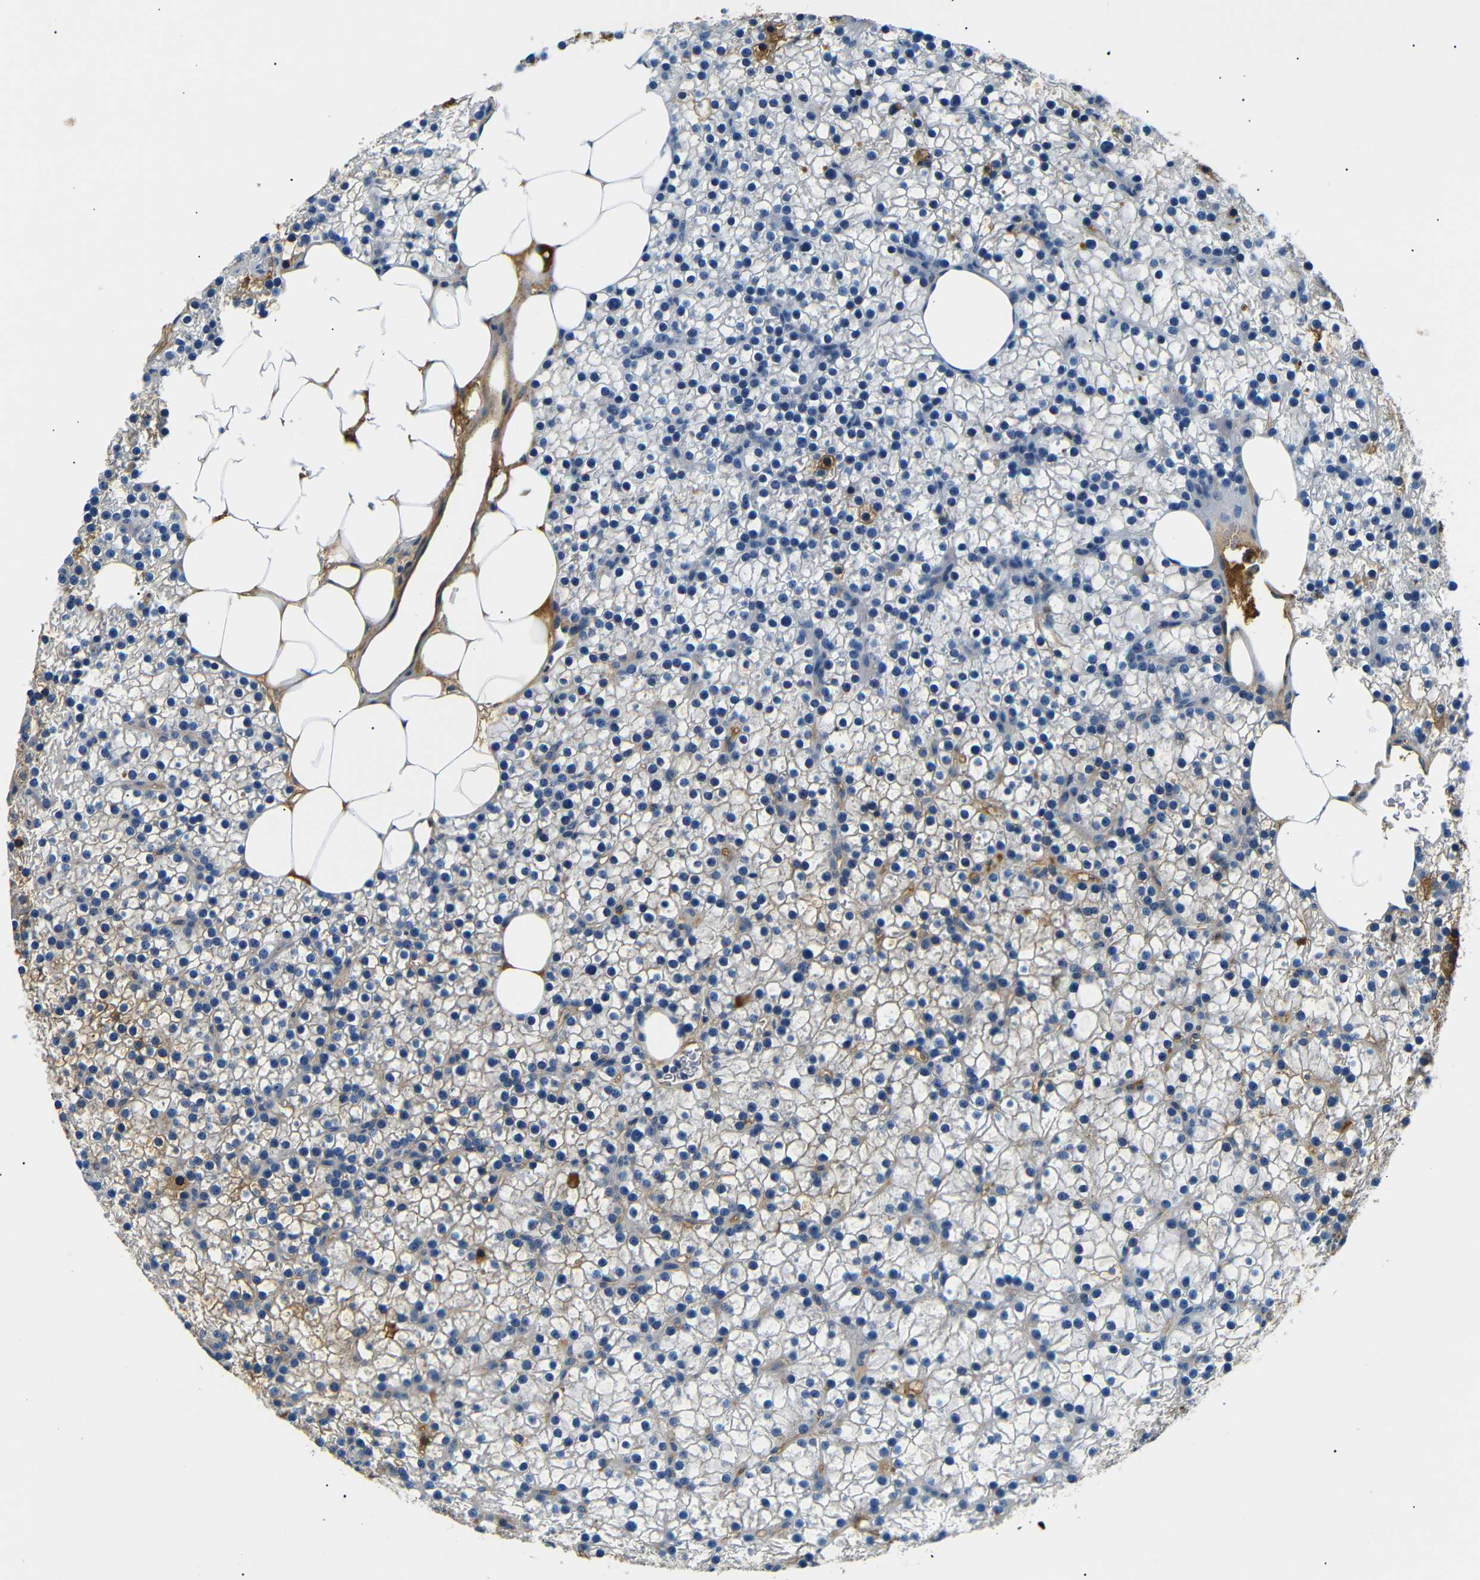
{"staining": {"intensity": "weak", "quantity": "<25%", "location": "cytoplasmic/membranous"}, "tissue": "parathyroid gland", "cell_type": "Glandular cells", "image_type": "normal", "snomed": [{"axis": "morphology", "description": "Normal tissue, NOS"}, {"axis": "morphology", "description": "Adenoma, NOS"}, {"axis": "topography", "description": "Parathyroid gland"}], "caption": "Immunohistochemistry (IHC) of unremarkable human parathyroid gland displays no expression in glandular cells. Nuclei are stained in blue.", "gene": "LHCGR", "patient": {"sex": "female", "age": 70}}